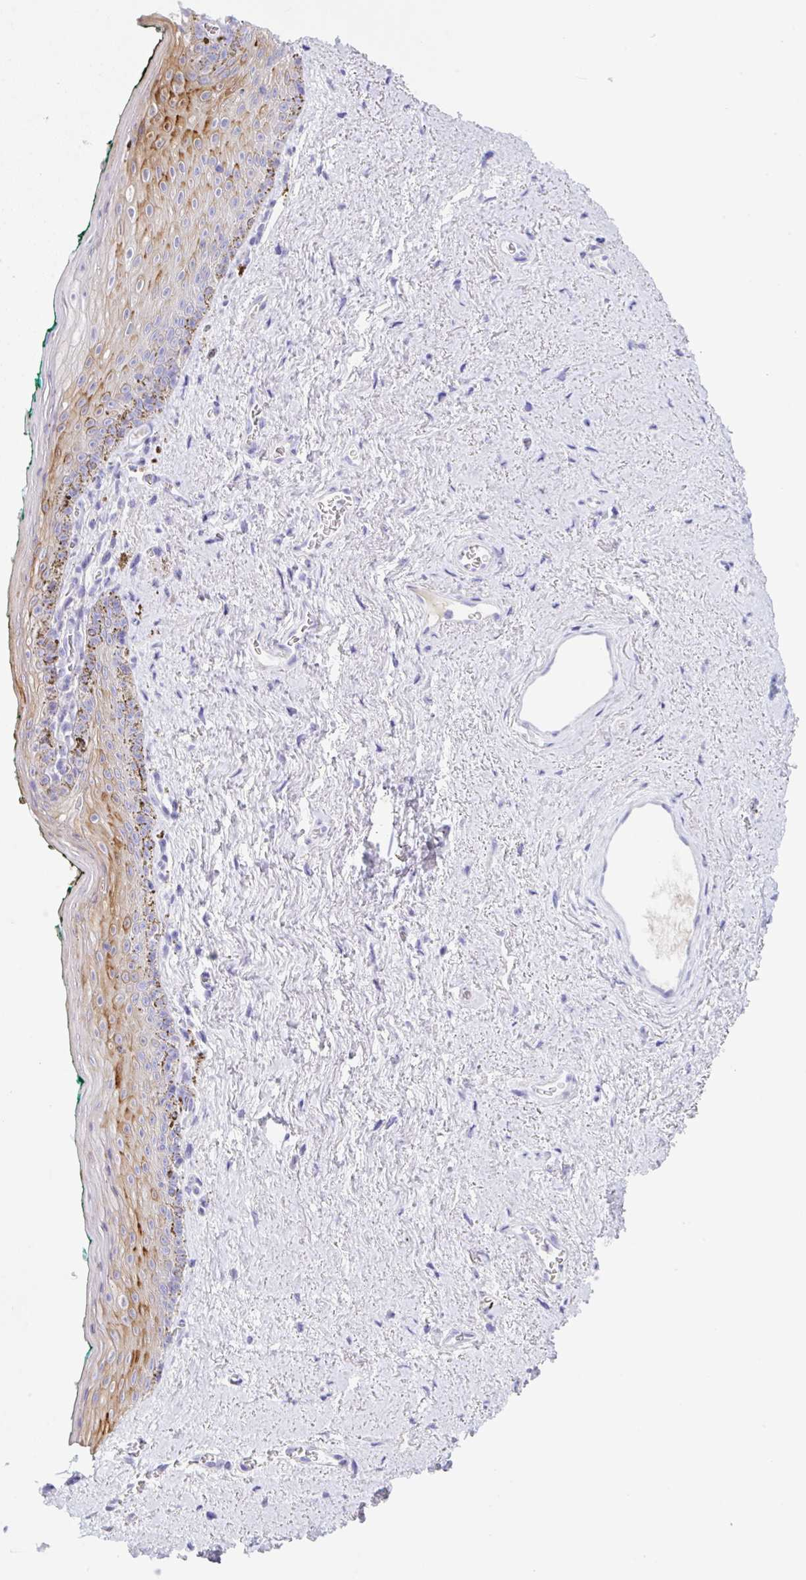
{"staining": {"intensity": "moderate", "quantity": "25%-75%", "location": "cytoplasmic/membranous"}, "tissue": "vagina", "cell_type": "Squamous epithelial cells", "image_type": "normal", "snomed": [{"axis": "morphology", "description": "Normal tissue, NOS"}, {"axis": "topography", "description": "Vulva"}, {"axis": "topography", "description": "Vagina"}, {"axis": "topography", "description": "Peripheral nerve tissue"}], "caption": "IHC (DAB) staining of benign human vagina demonstrates moderate cytoplasmic/membranous protein expression in approximately 25%-75% of squamous epithelial cells.", "gene": "KLK8", "patient": {"sex": "female", "age": 66}}